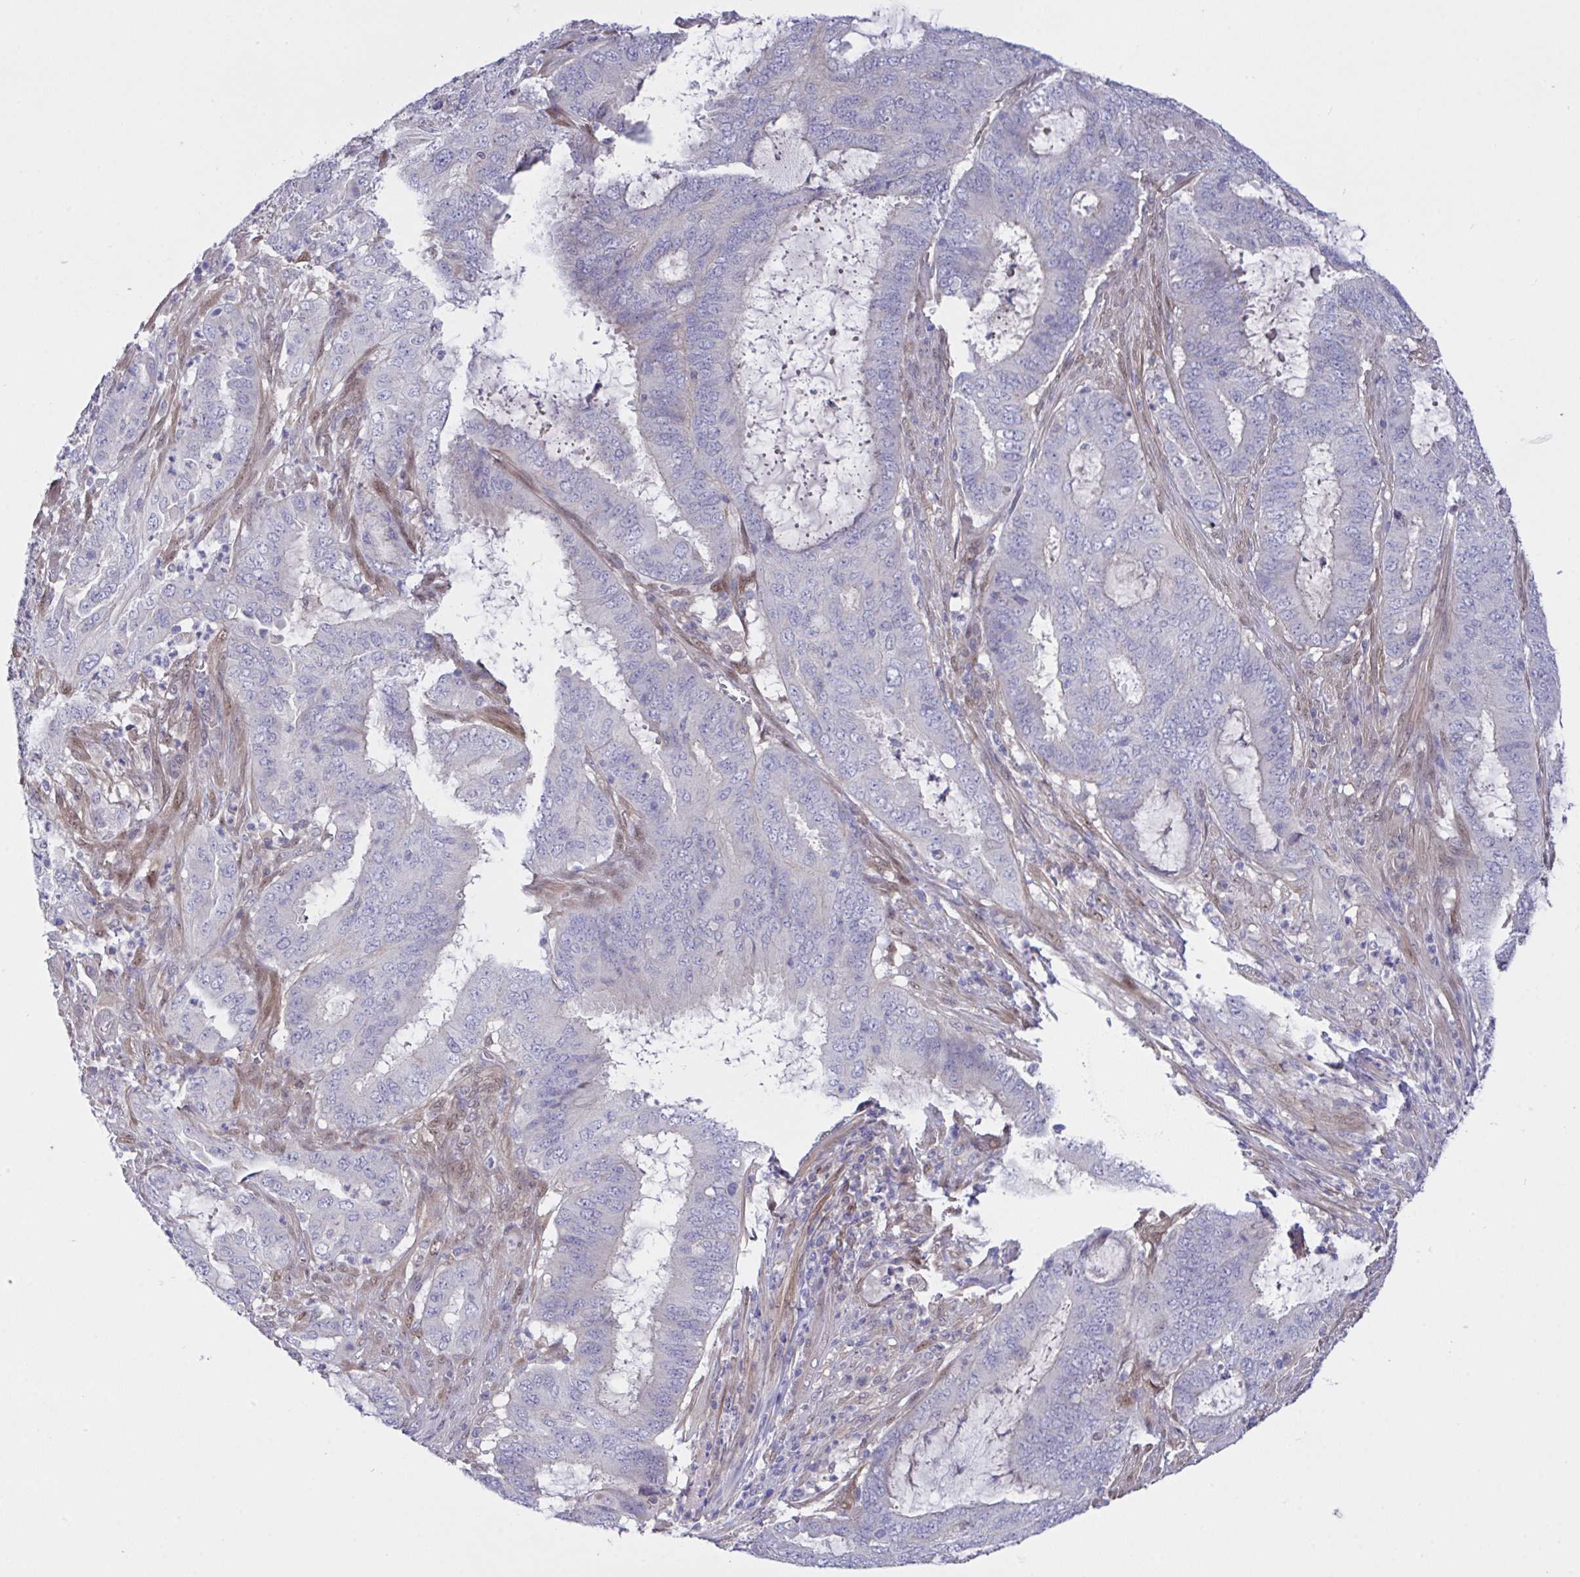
{"staining": {"intensity": "negative", "quantity": "none", "location": "none"}, "tissue": "endometrial cancer", "cell_type": "Tumor cells", "image_type": "cancer", "snomed": [{"axis": "morphology", "description": "Adenocarcinoma, NOS"}, {"axis": "topography", "description": "Endometrium"}], "caption": "Immunohistochemistry histopathology image of endometrial adenocarcinoma stained for a protein (brown), which displays no staining in tumor cells.", "gene": "L3HYPDH", "patient": {"sex": "female", "age": 51}}